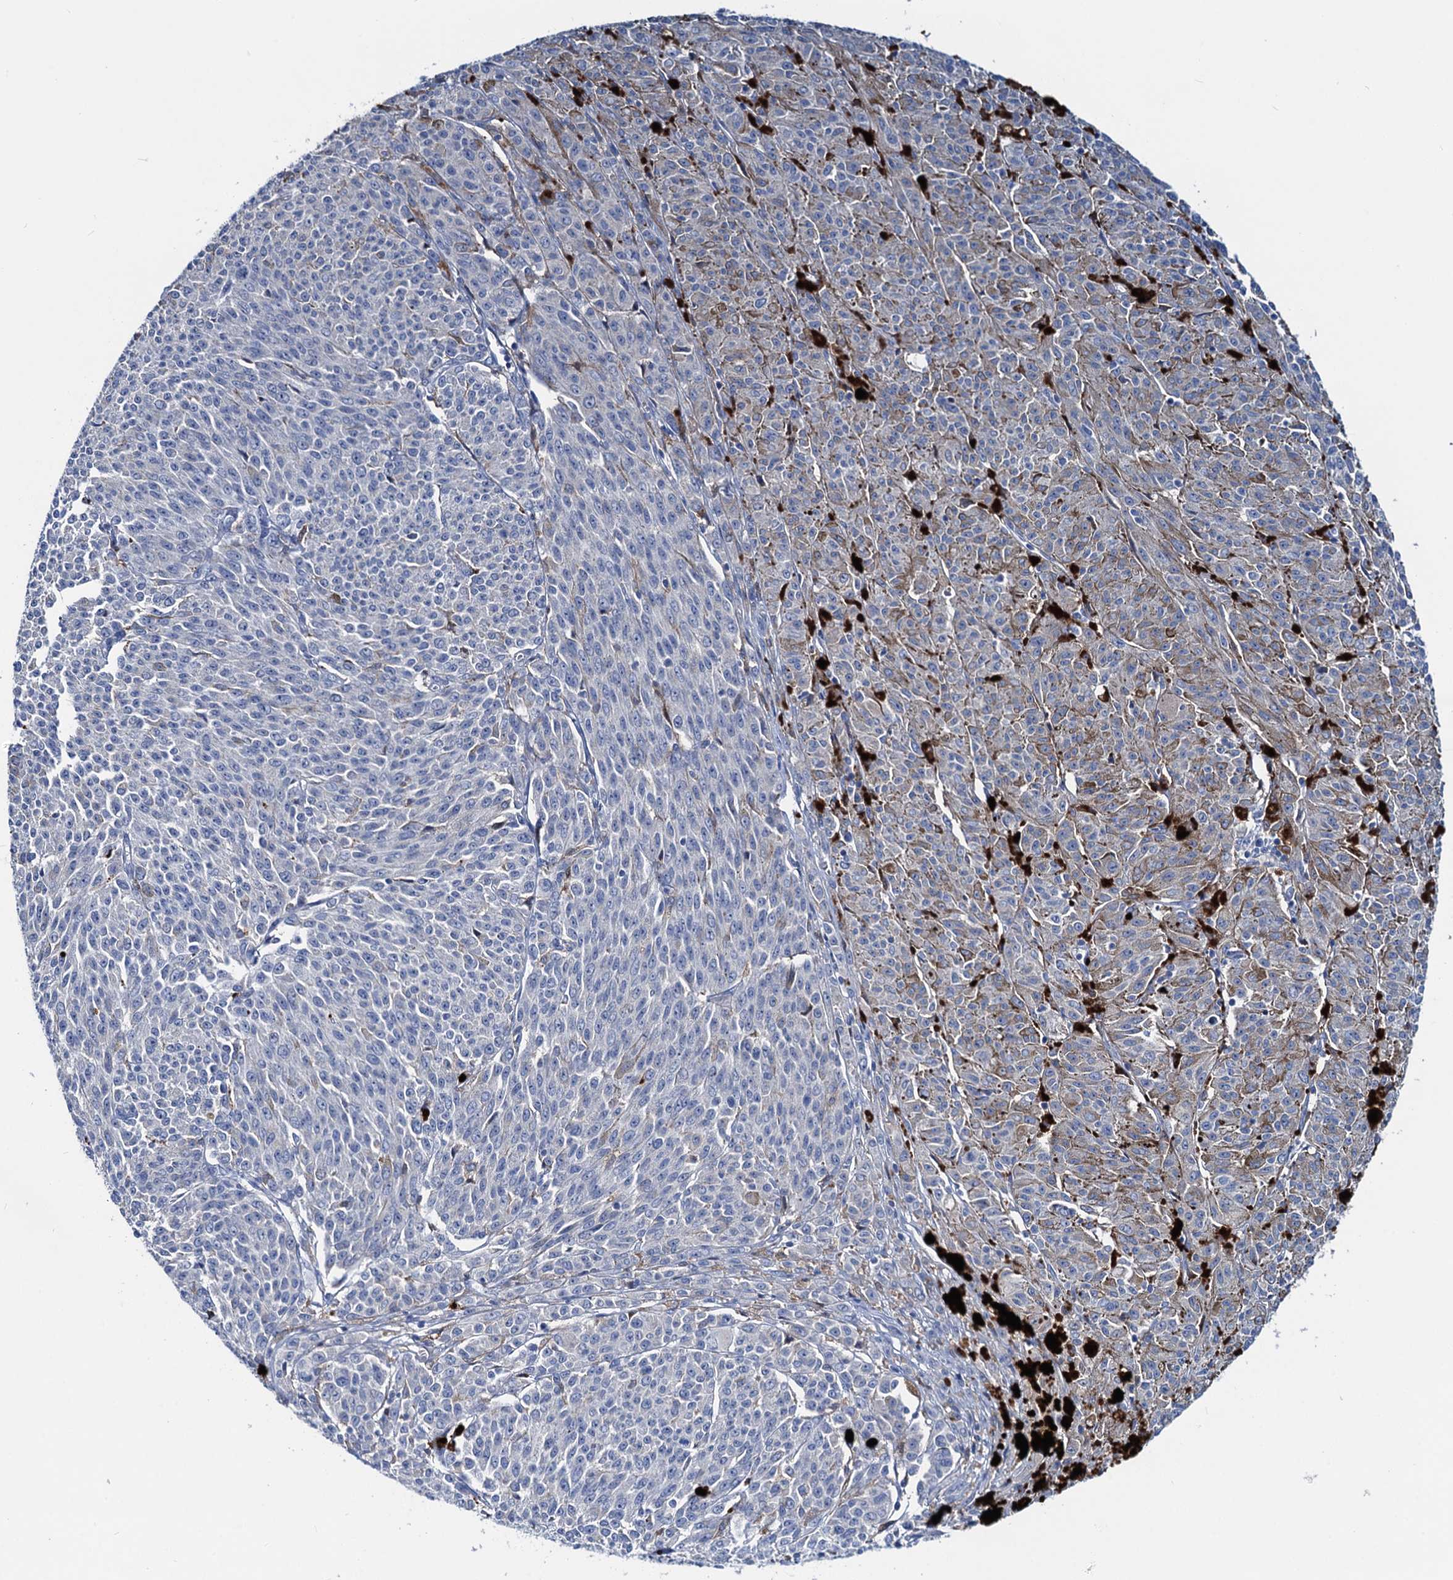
{"staining": {"intensity": "negative", "quantity": "none", "location": "none"}, "tissue": "melanoma", "cell_type": "Tumor cells", "image_type": "cancer", "snomed": [{"axis": "morphology", "description": "Malignant melanoma, NOS"}, {"axis": "topography", "description": "Skin"}], "caption": "This is an immunohistochemistry (IHC) photomicrograph of melanoma. There is no staining in tumor cells.", "gene": "RTKN2", "patient": {"sex": "female", "age": 52}}